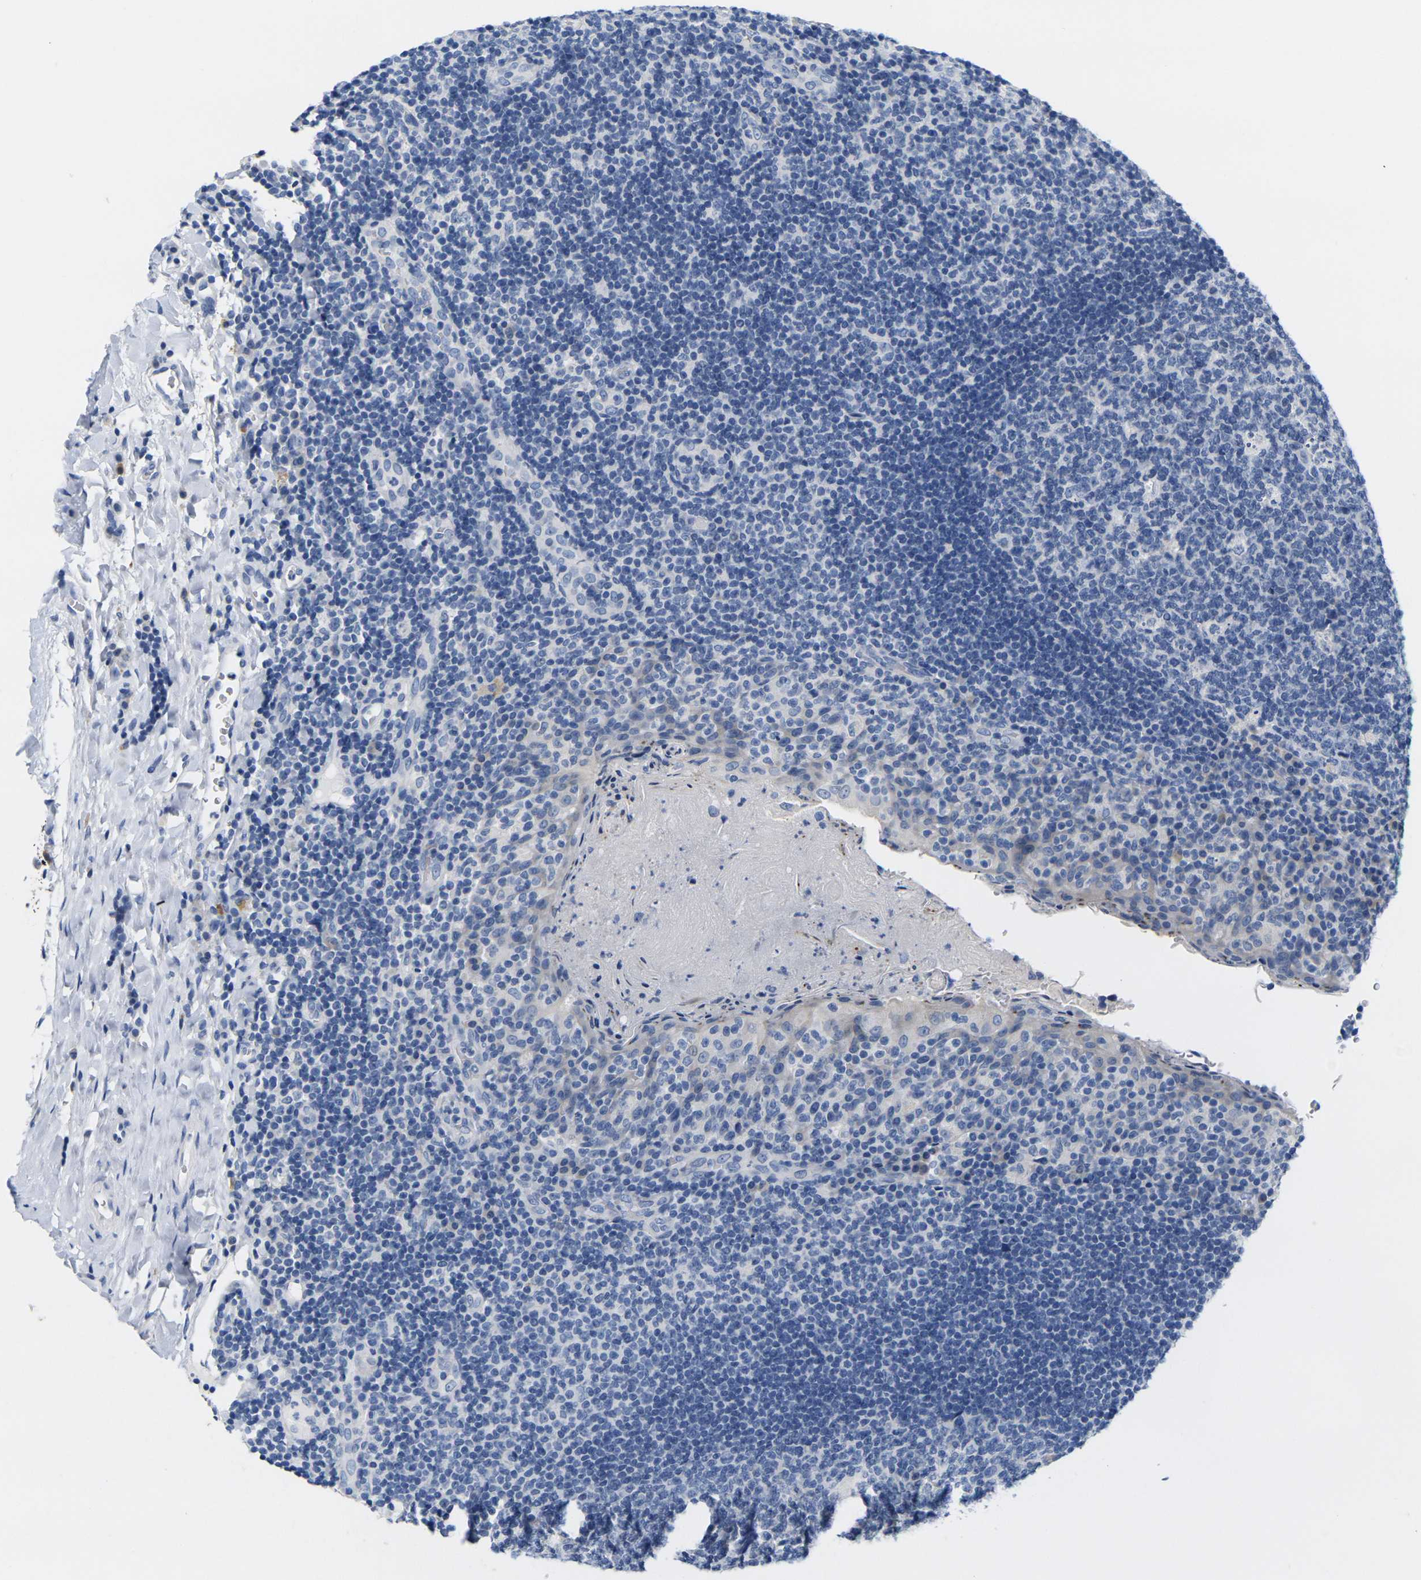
{"staining": {"intensity": "negative", "quantity": "none", "location": "none"}, "tissue": "tonsil", "cell_type": "Germinal center cells", "image_type": "normal", "snomed": [{"axis": "morphology", "description": "Normal tissue, NOS"}, {"axis": "topography", "description": "Tonsil"}], "caption": "Immunohistochemistry (IHC) photomicrograph of unremarkable human tonsil stained for a protein (brown), which reveals no staining in germinal center cells. Nuclei are stained in blue.", "gene": "NOCT", "patient": {"sex": "male", "age": 17}}